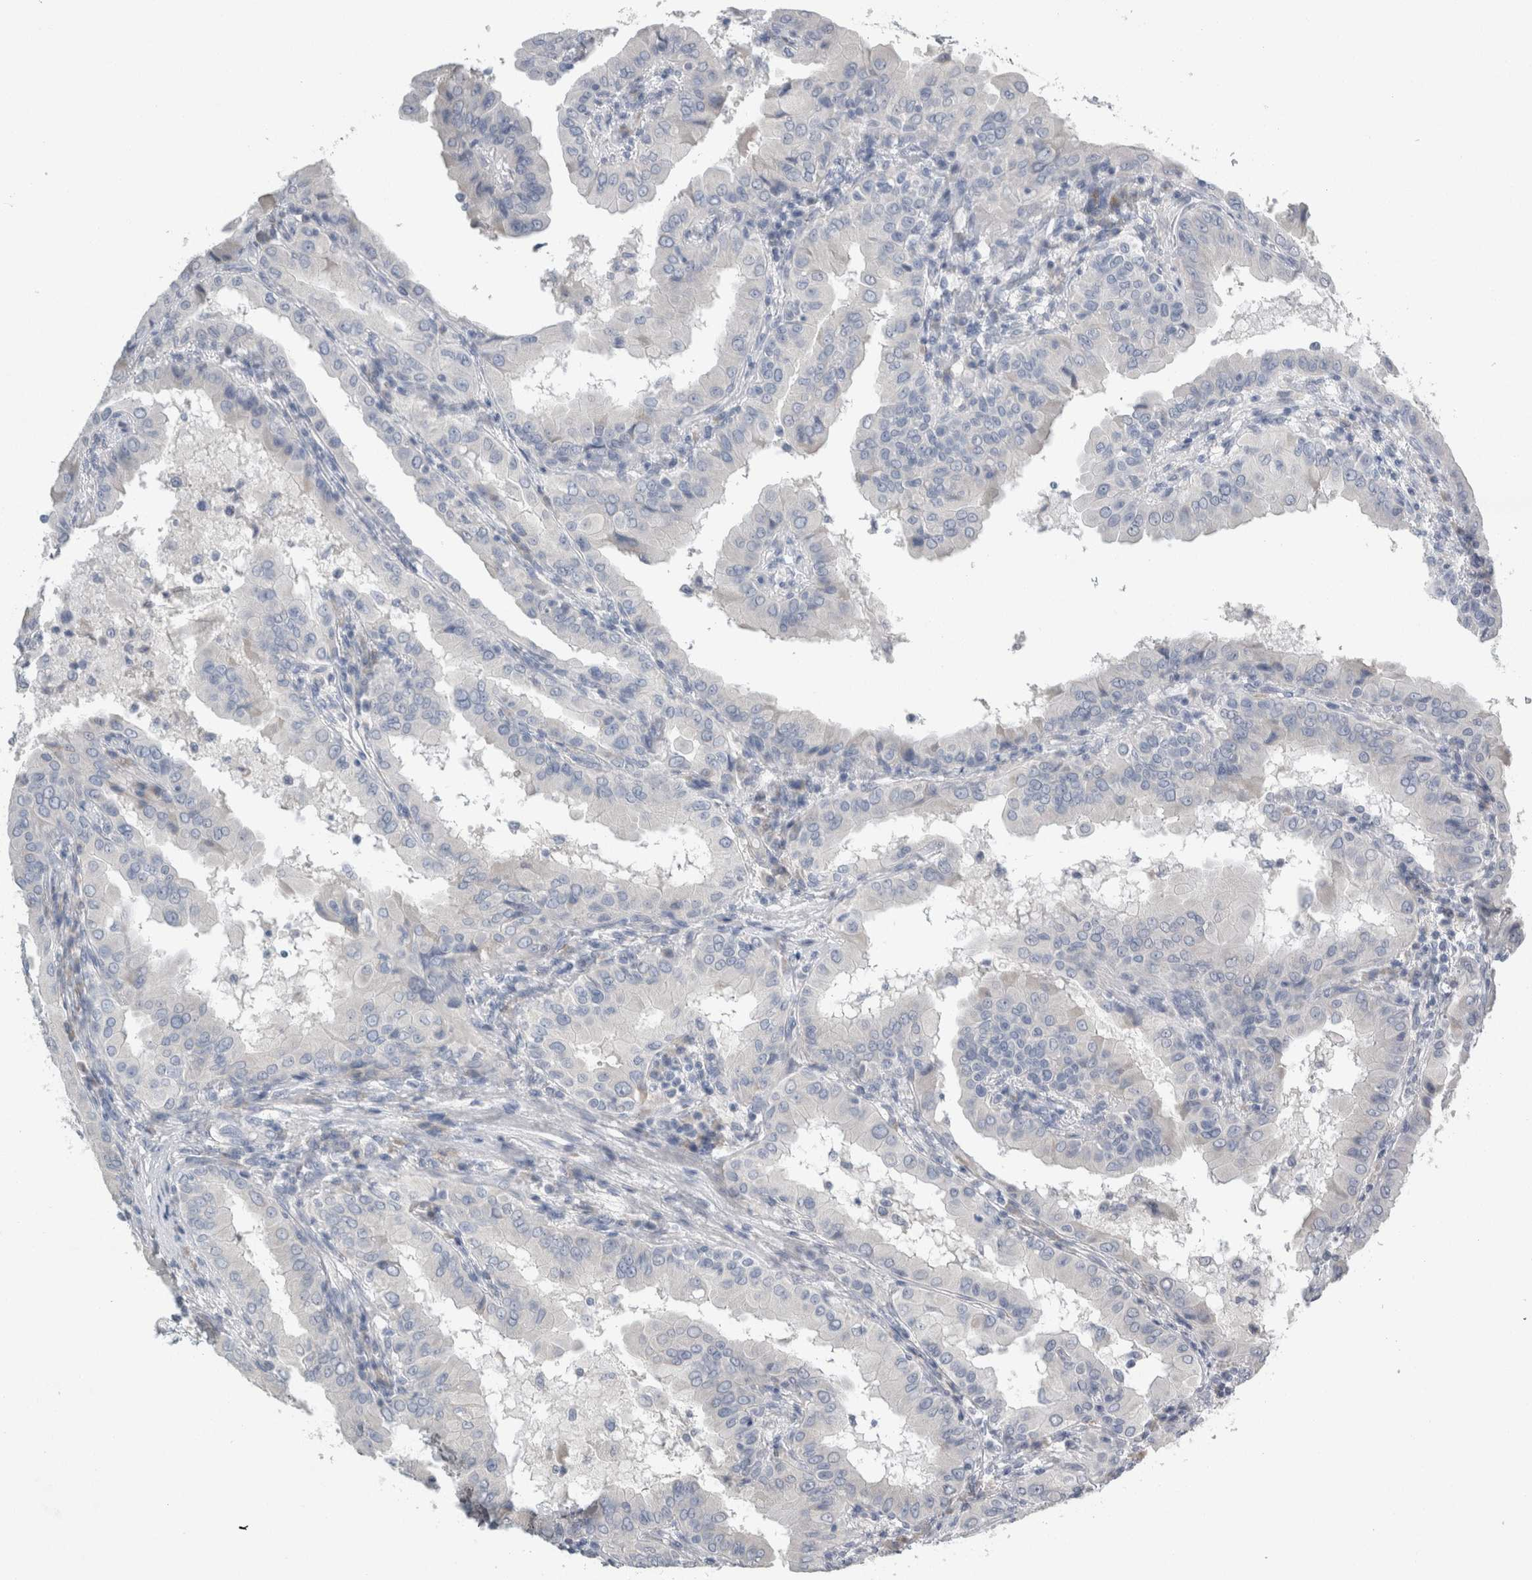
{"staining": {"intensity": "negative", "quantity": "none", "location": "none"}, "tissue": "thyroid cancer", "cell_type": "Tumor cells", "image_type": "cancer", "snomed": [{"axis": "morphology", "description": "Papillary adenocarcinoma, NOS"}, {"axis": "topography", "description": "Thyroid gland"}], "caption": "Thyroid cancer (papillary adenocarcinoma) stained for a protein using IHC reveals no expression tumor cells.", "gene": "NEFM", "patient": {"sex": "male", "age": 33}}